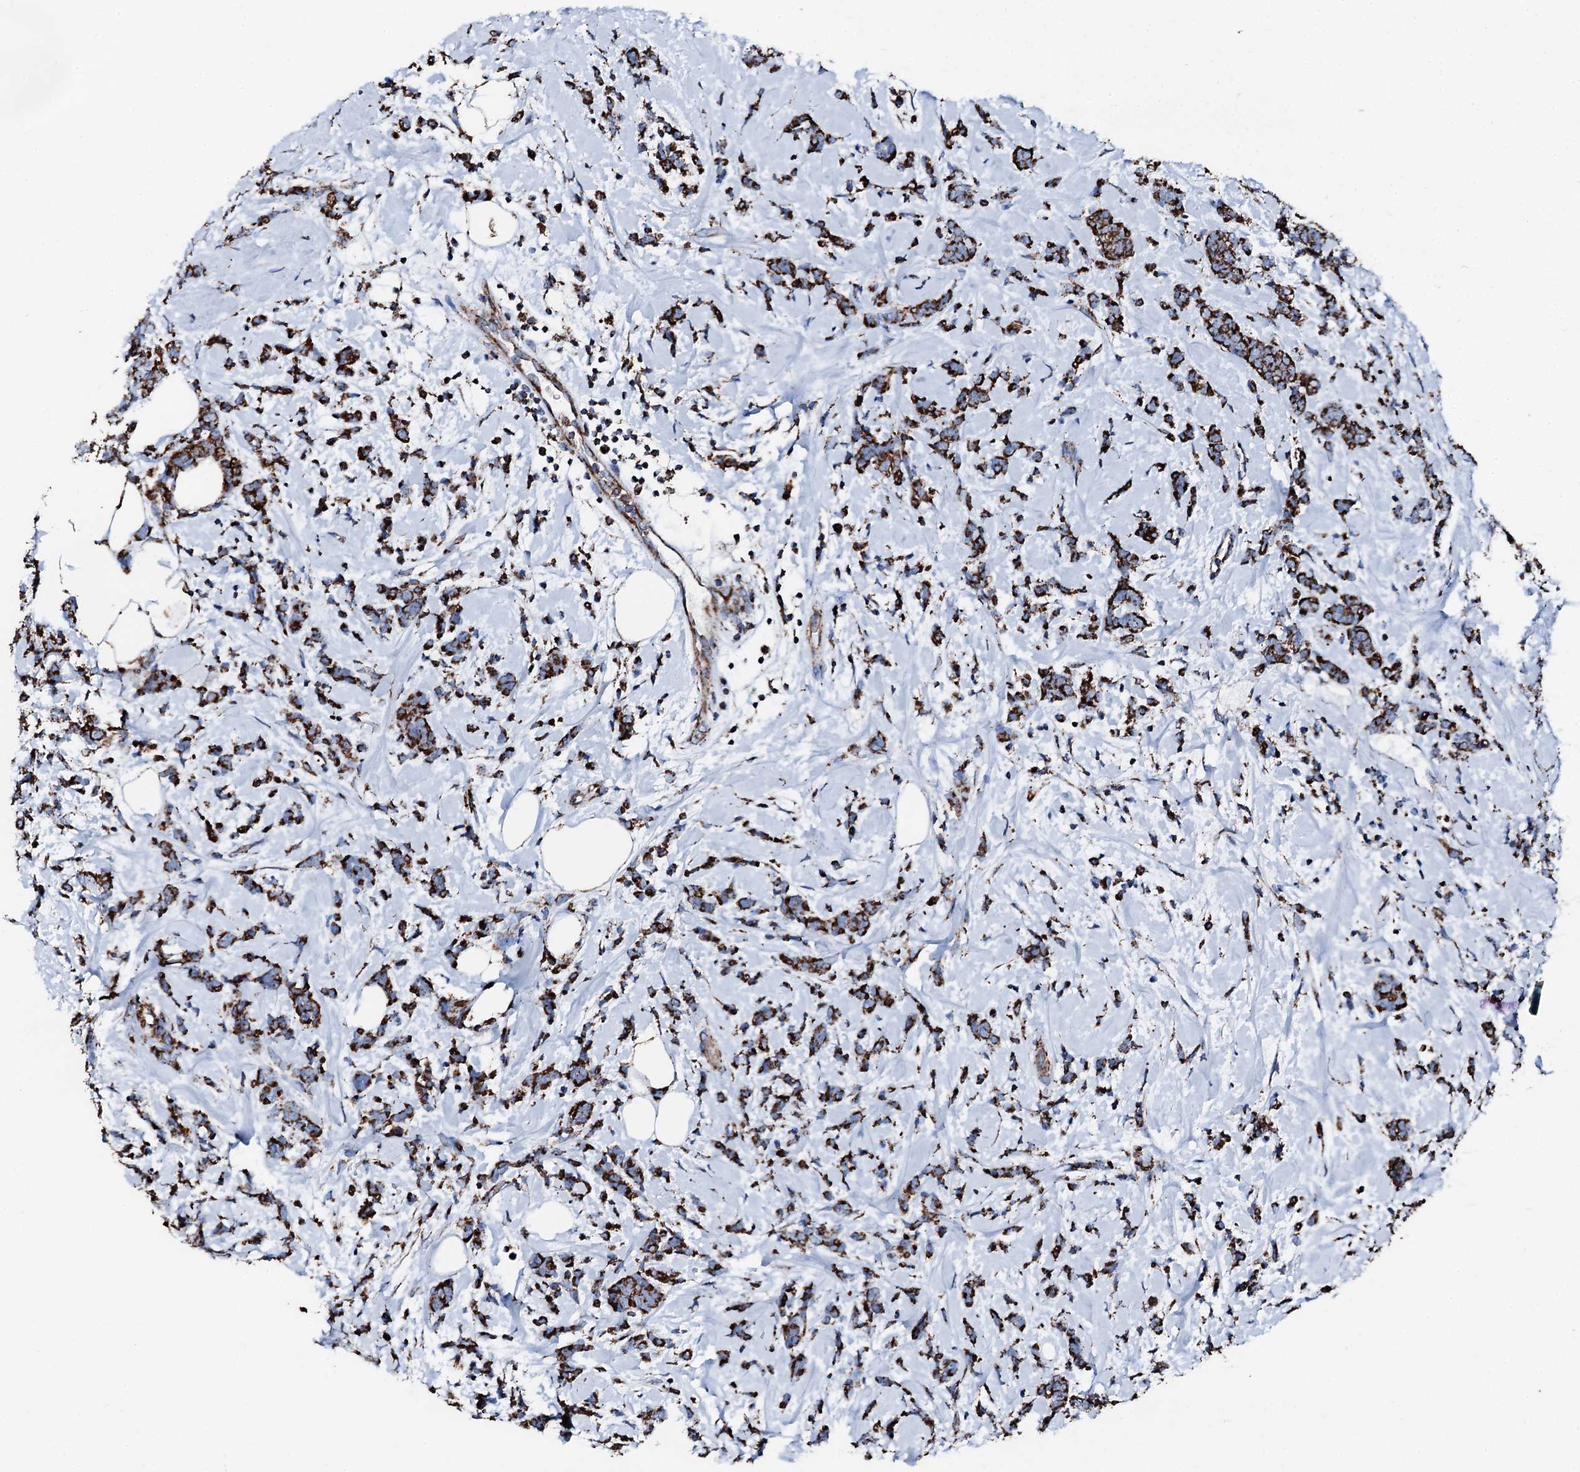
{"staining": {"intensity": "strong", "quantity": ">75%", "location": "cytoplasmic/membranous"}, "tissue": "breast cancer", "cell_type": "Tumor cells", "image_type": "cancer", "snomed": [{"axis": "morphology", "description": "Lobular carcinoma"}, {"axis": "topography", "description": "Breast"}], "caption": "This photomicrograph exhibits IHC staining of human breast cancer (lobular carcinoma), with high strong cytoplasmic/membranous positivity in approximately >75% of tumor cells.", "gene": "HADH", "patient": {"sex": "female", "age": 58}}